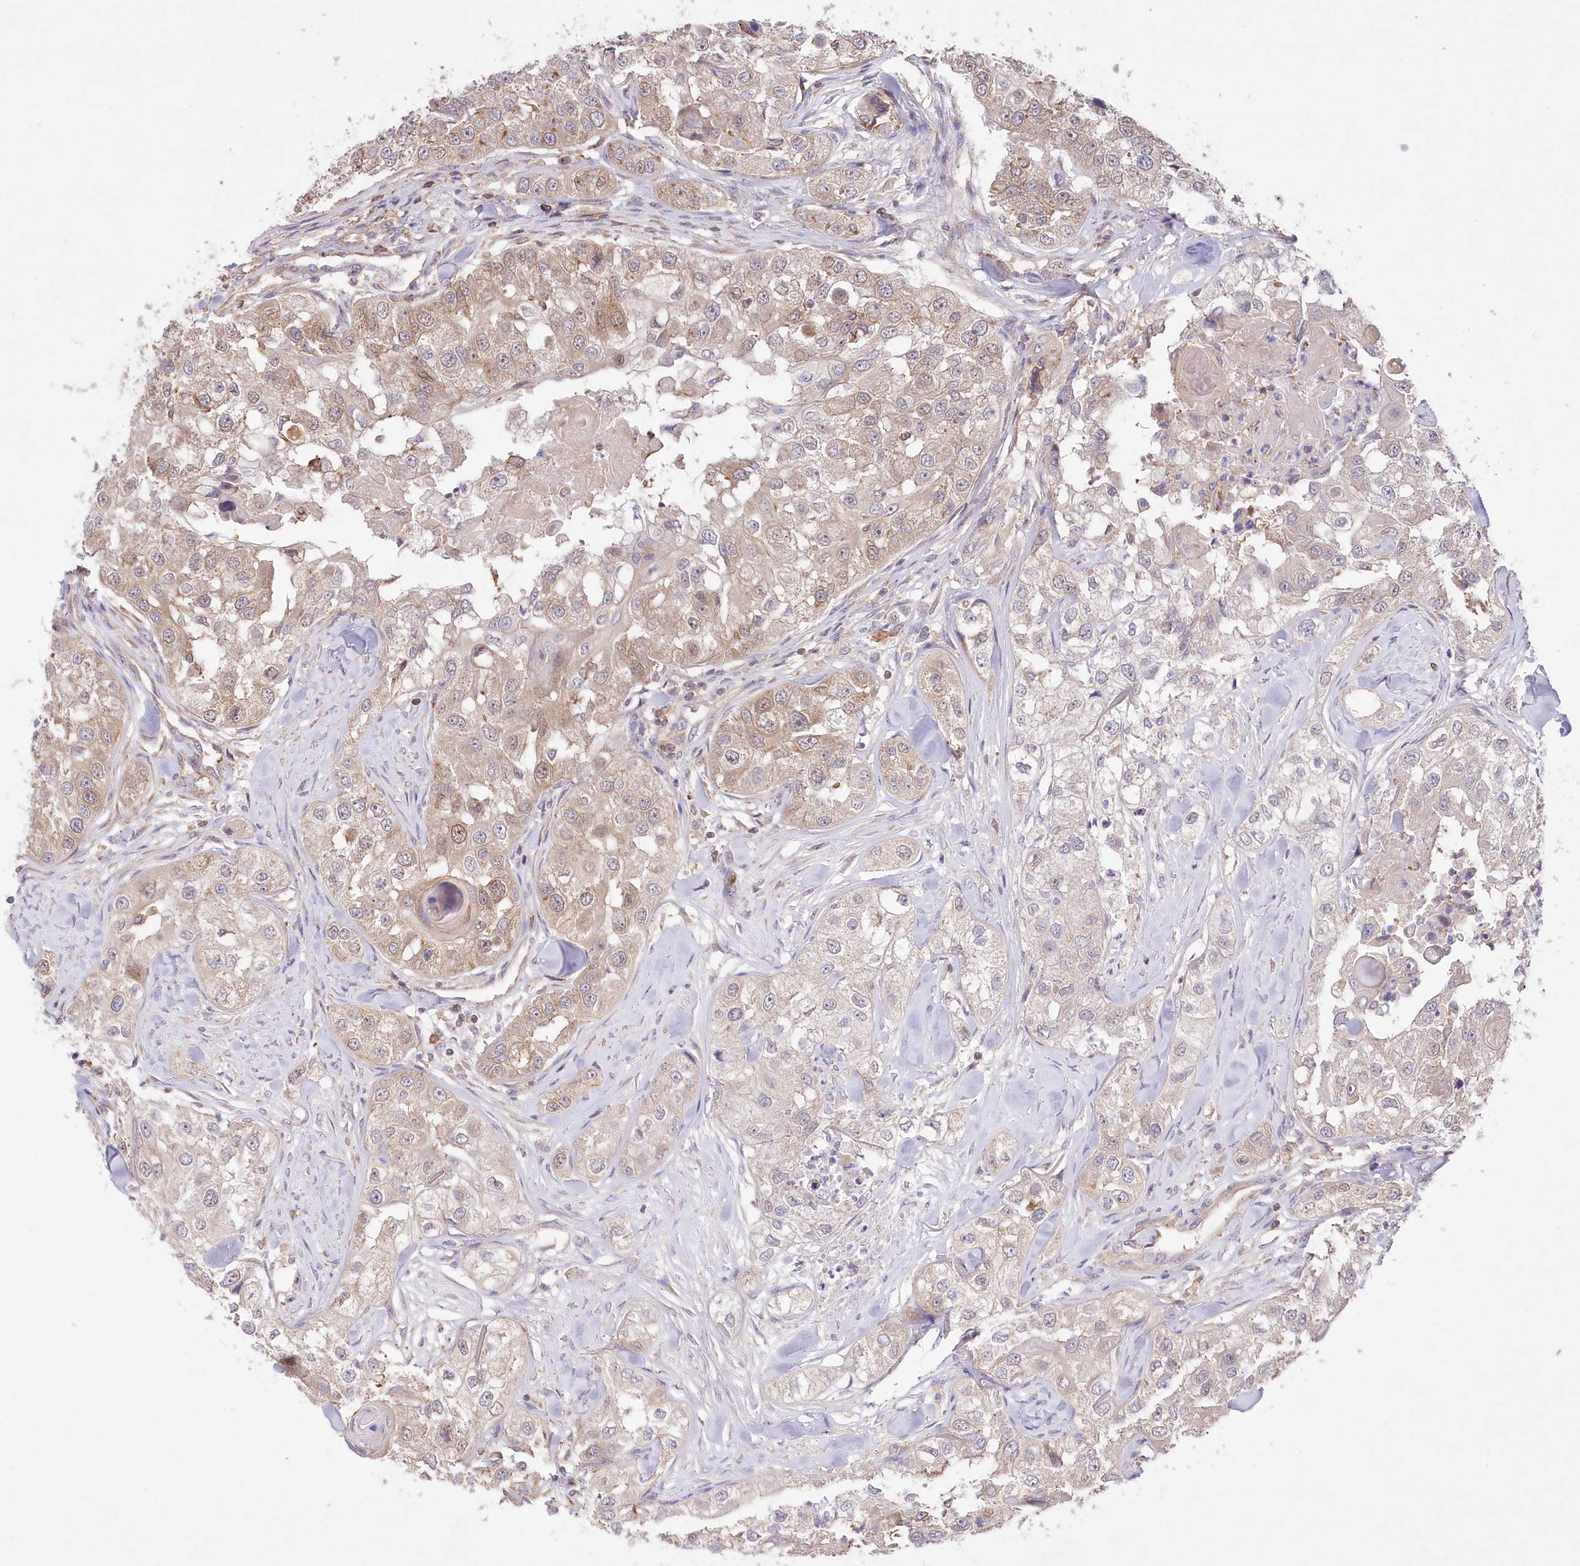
{"staining": {"intensity": "moderate", "quantity": "25%-75%", "location": "cytoplasmic/membranous"}, "tissue": "head and neck cancer", "cell_type": "Tumor cells", "image_type": "cancer", "snomed": [{"axis": "morphology", "description": "Normal tissue, NOS"}, {"axis": "morphology", "description": "Squamous cell carcinoma, NOS"}, {"axis": "topography", "description": "Skeletal muscle"}, {"axis": "topography", "description": "Head-Neck"}], "caption": "This is a histology image of immunohistochemistry (IHC) staining of head and neck cancer, which shows moderate staining in the cytoplasmic/membranous of tumor cells.", "gene": "UMPS", "patient": {"sex": "male", "age": 51}}